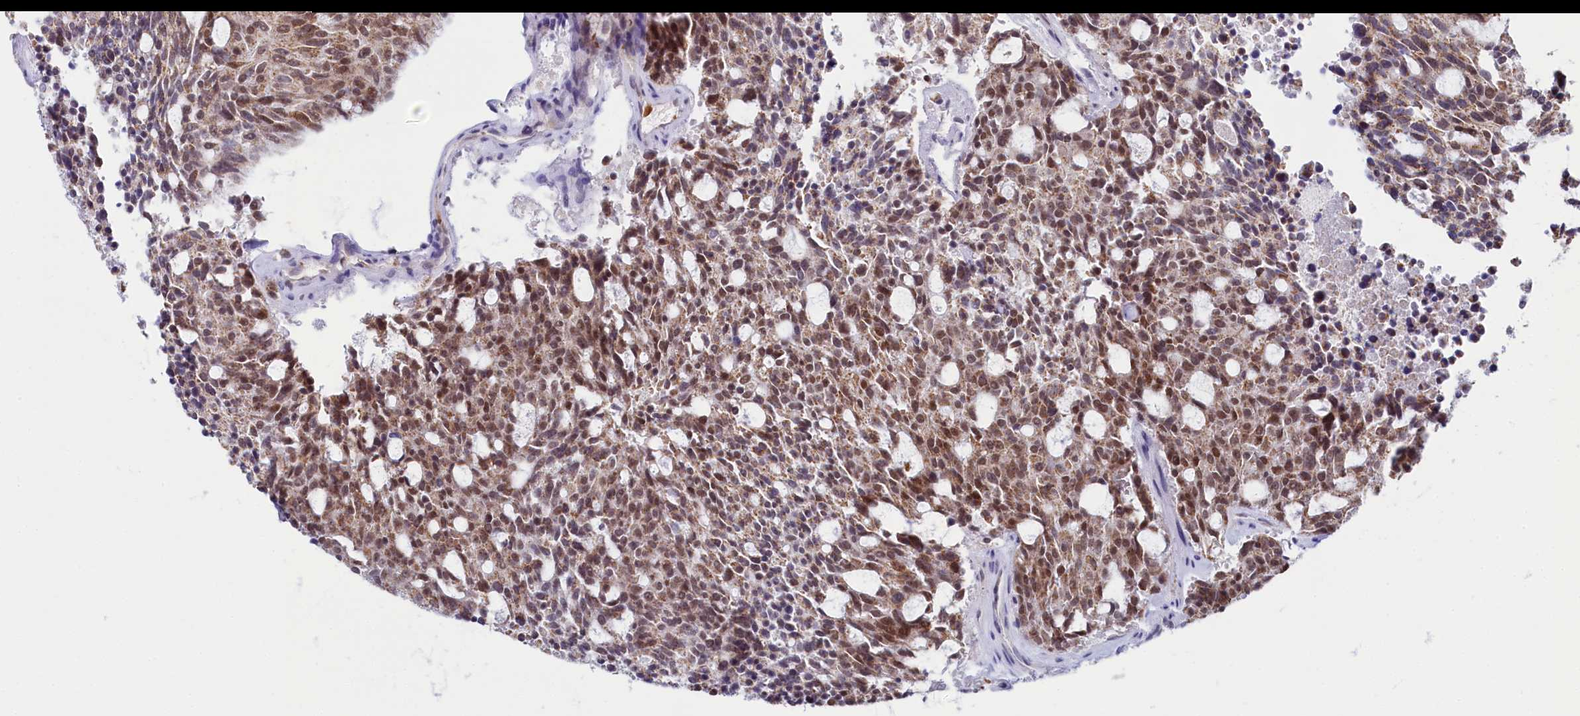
{"staining": {"intensity": "moderate", "quantity": ">75%", "location": "cytoplasmic/membranous,nuclear"}, "tissue": "carcinoid", "cell_type": "Tumor cells", "image_type": "cancer", "snomed": [{"axis": "morphology", "description": "Carcinoid, malignant, NOS"}, {"axis": "topography", "description": "Pancreas"}], "caption": "High-magnification brightfield microscopy of malignant carcinoid stained with DAB (3,3'-diaminobenzidine) (brown) and counterstained with hematoxylin (blue). tumor cells exhibit moderate cytoplasmic/membranous and nuclear staining is identified in approximately>75% of cells. (DAB IHC with brightfield microscopy, high magnification).", "gene": "PPHLN1", "patient": {"sex": "female", "age": 54}}